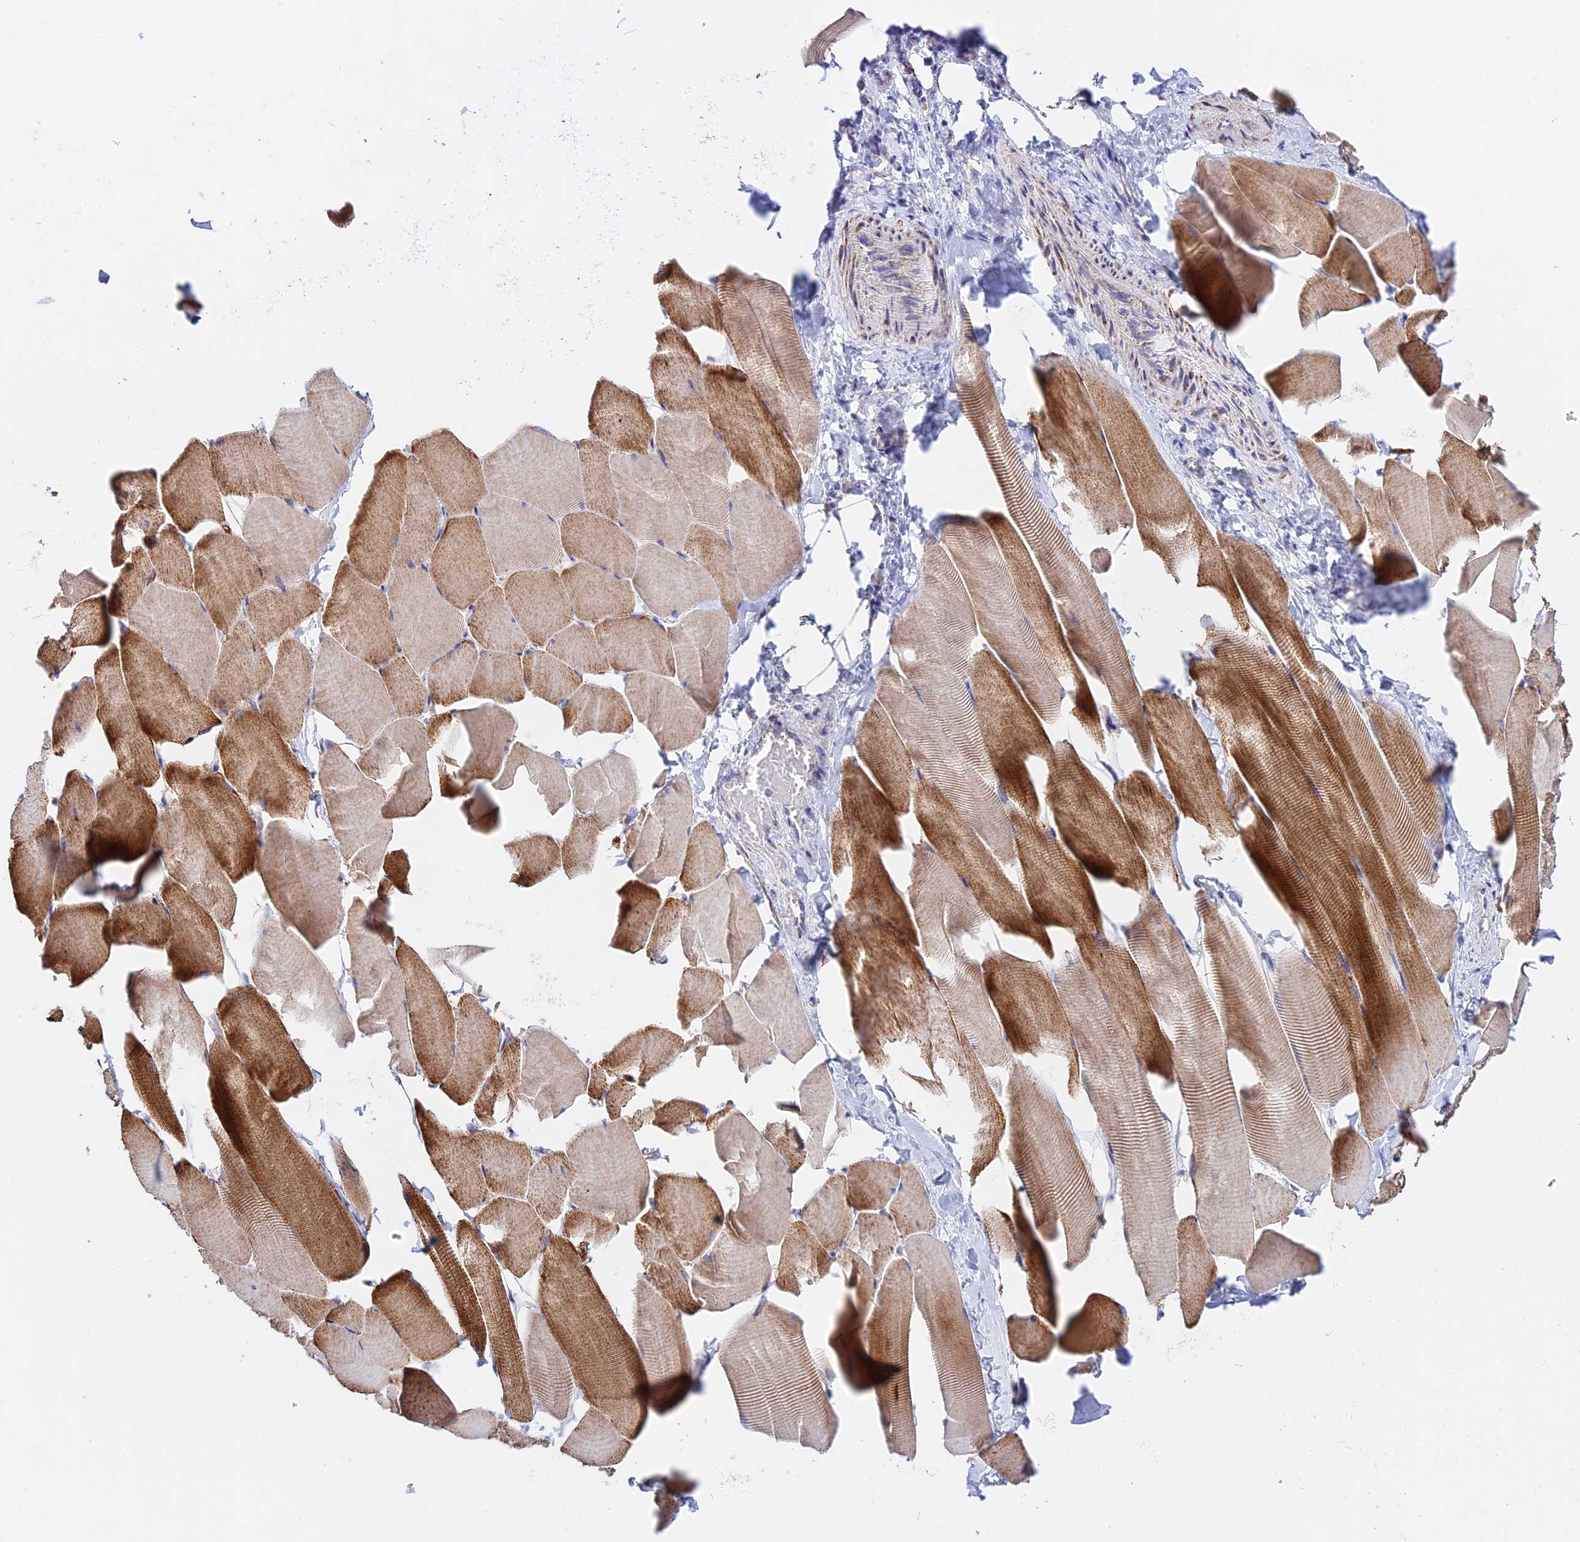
{"staining": {"intensity": "moderate", "quantity": "25%-75%", "location": "cytoplasmic/membranous"}, "tissue": "skeletal muscle", "cell_type": "Myocytes", "image_type": "normal", "snomed": [{"axis": "morphology", "description": "Normal tissue, NOS"}, {"axis": "topography", "description": "Skeletal muscle"}], "caption": "Immunohistochemical staining of normal human skeletal muscle exhibits 25%-75% levels of moderate cytoplasmic/membranous protein positivity in approximately 25%-75% of myocytes.", "gene": "HSDL2", "patient": {"sex": "male", "age": 25}}